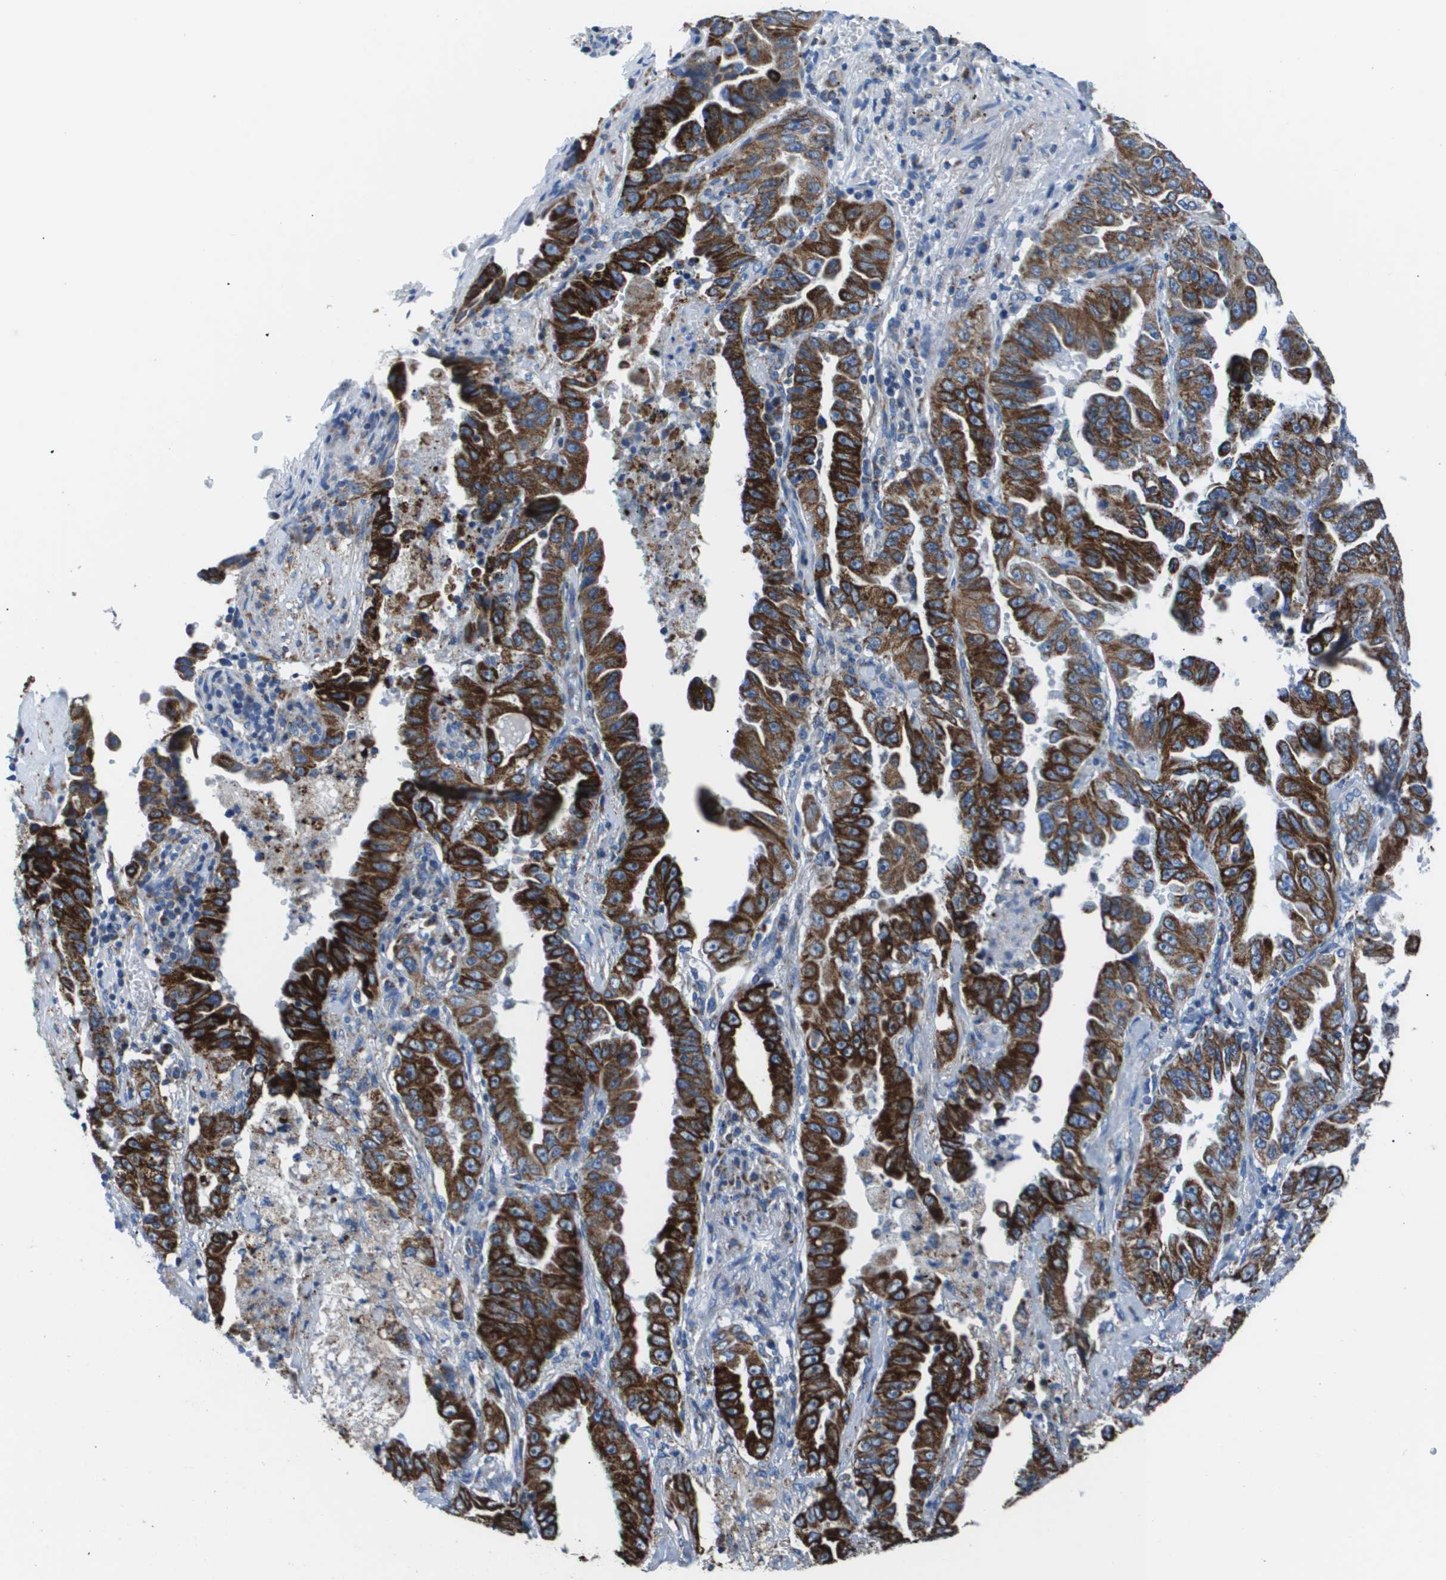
{"staining": {"intensity": "strong", "quantity": ">75%", "location": "cytoplasmic/membranous"}, "tissue": "lung cancer", "cell_type": "Tumor cells", "image_type": "cancer", "snomed": [{"axis": "morphology", "description": "Adenocarcinoma, NOS"}, {"axis": "topography", "description": "Lung"}], "caption": "Strong cytoplasmic/membranous staining for a protein is present in approximately >75% of tumor cells of lung cancer using immunohistochemistry (IHC).", "gene": "ZDHHC3", "patient": {"sex": "female", "age": 51}}